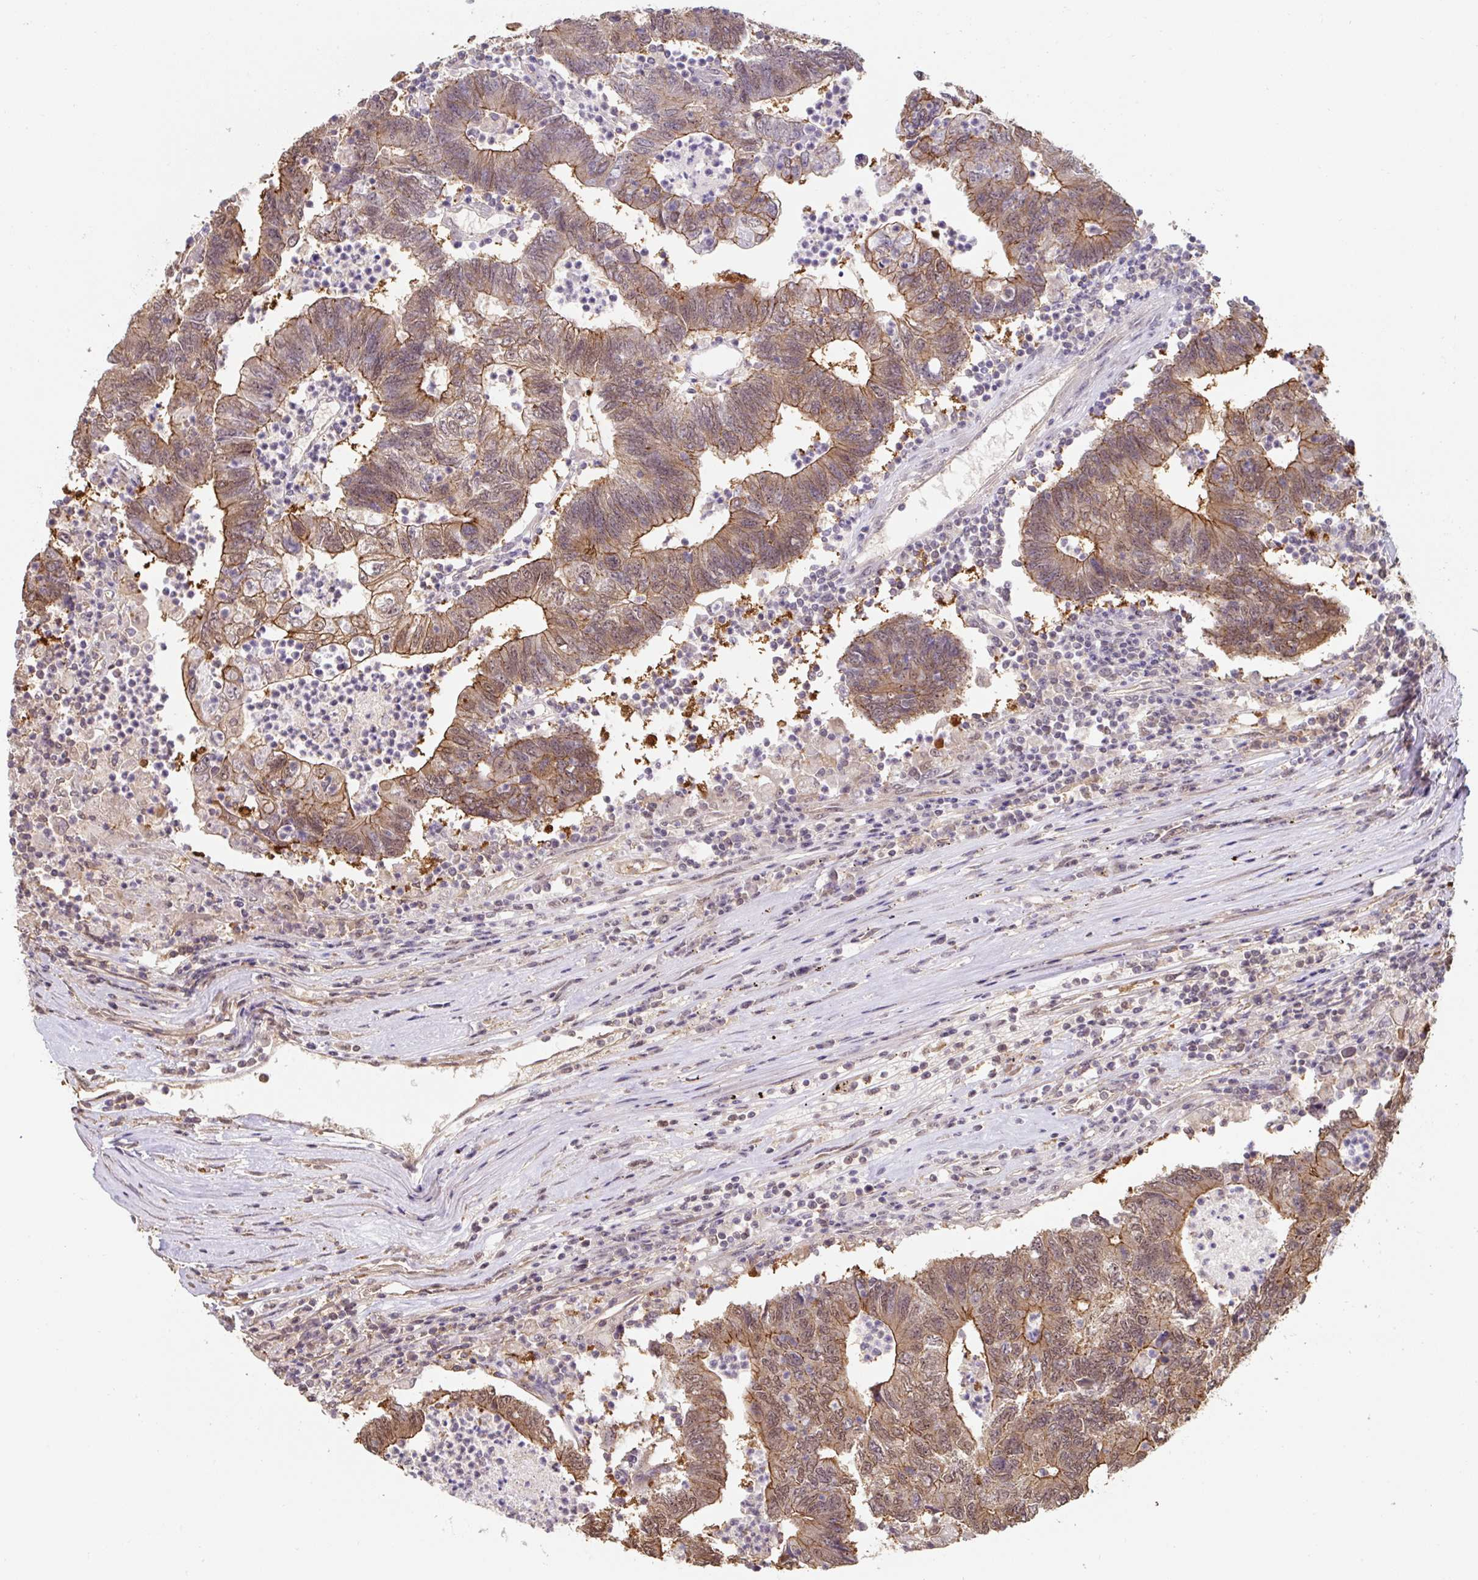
{"staining": {"intensity": "moderate", "quantity": ">75%", "location": "cytoplasmic/membranous,nuclear"}, "tissue": "colorectal cancer", "cell_type": "Tumor cells", "image_type": "cancer", "snomed": [{"axis": "morphology", "description": "Adenocarcinoma, NOS"}, {"axis": "topography", "description": "Colon"}], "caption": "A high-resolution micrograph shows IHC staining of colorectal adenocarcinoma, which shows moderate cytoplasmic/membranous and nuclear staining in about >75% of tumor cells.", "gene": "ST13", "patient": {"sex": "female", "age": 48}}